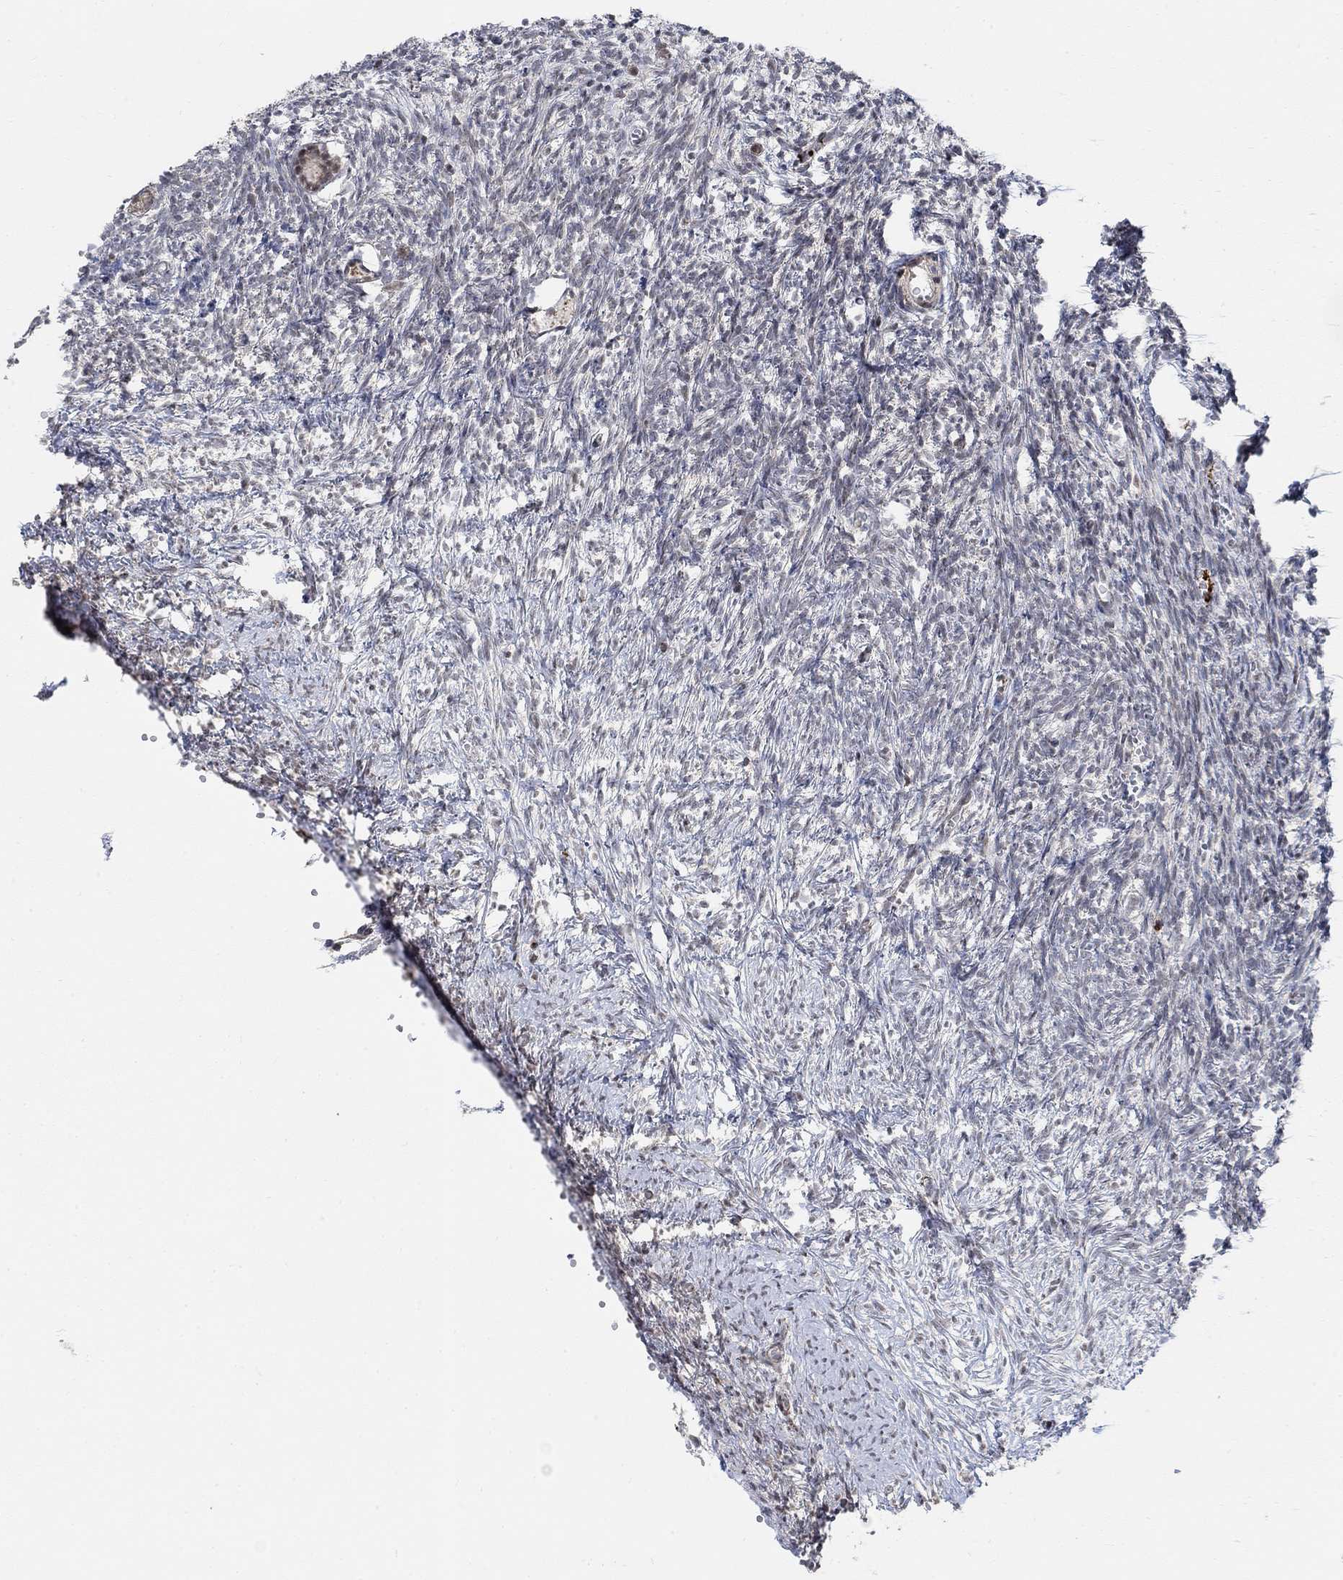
{"staining": {"intensity": "moderate", "quantity": "<25%", "location": "nuclear"}, "tissue": "ovary", "cell_type": "Follicle cells", "image_type": "normal", "snomed": [{"axis": "morphology", "description": "Normal tissue, NOS"}, {"axis": "topography", "description": "Ovary"}], "caption": "Protein staining shows moderate nuclear staining in approximately <25% of follicle cells in normal ovary.", "gene": "PWWP2B", "patient": {"sex": "female", "age": 43}}